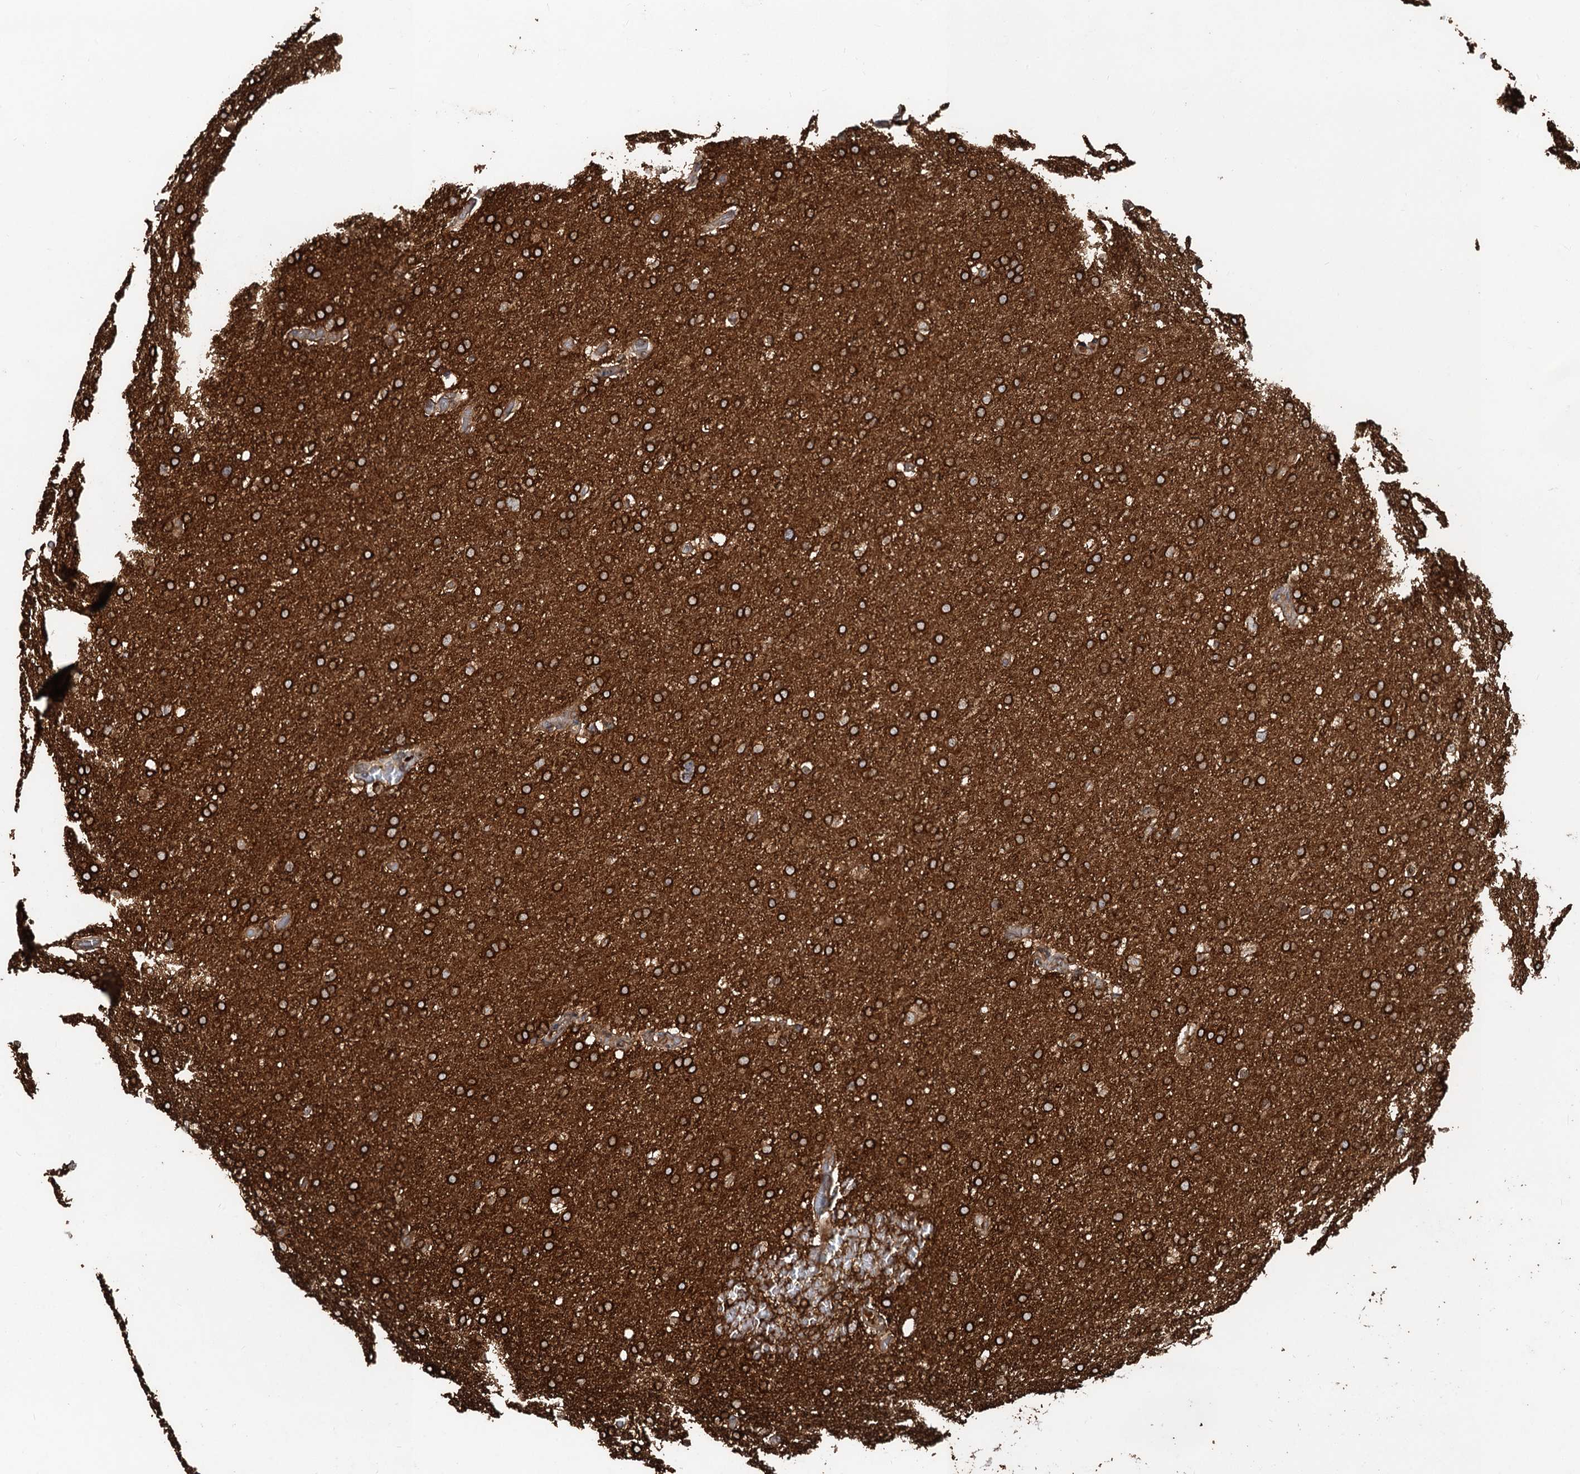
{"staining": {"intensity": "strong", "quantity": ">75%", "location": "cytoplasmic/membranous"}, "tissue": "glioma", "cell_type": "Tumor cells", "image_type": "cancer", "snomed": [{"axis": "morphology", "description": "Glioma, malignant, High grade"}, {"axis": "topography", "description": "Cerebral cortex"}], "caption": "Protein expression analysis of human high-grade glioma (malignant) reveals strong cytoplasmic/membranous expression in about >75% of tumor cells. The protein of interest is stained brown, and the nuclei are stained in blue (DAB IHC with brightfield microscopy, high magnification).", "gene": "GLE1", "patient": {"sex": "female", "age": 36}}